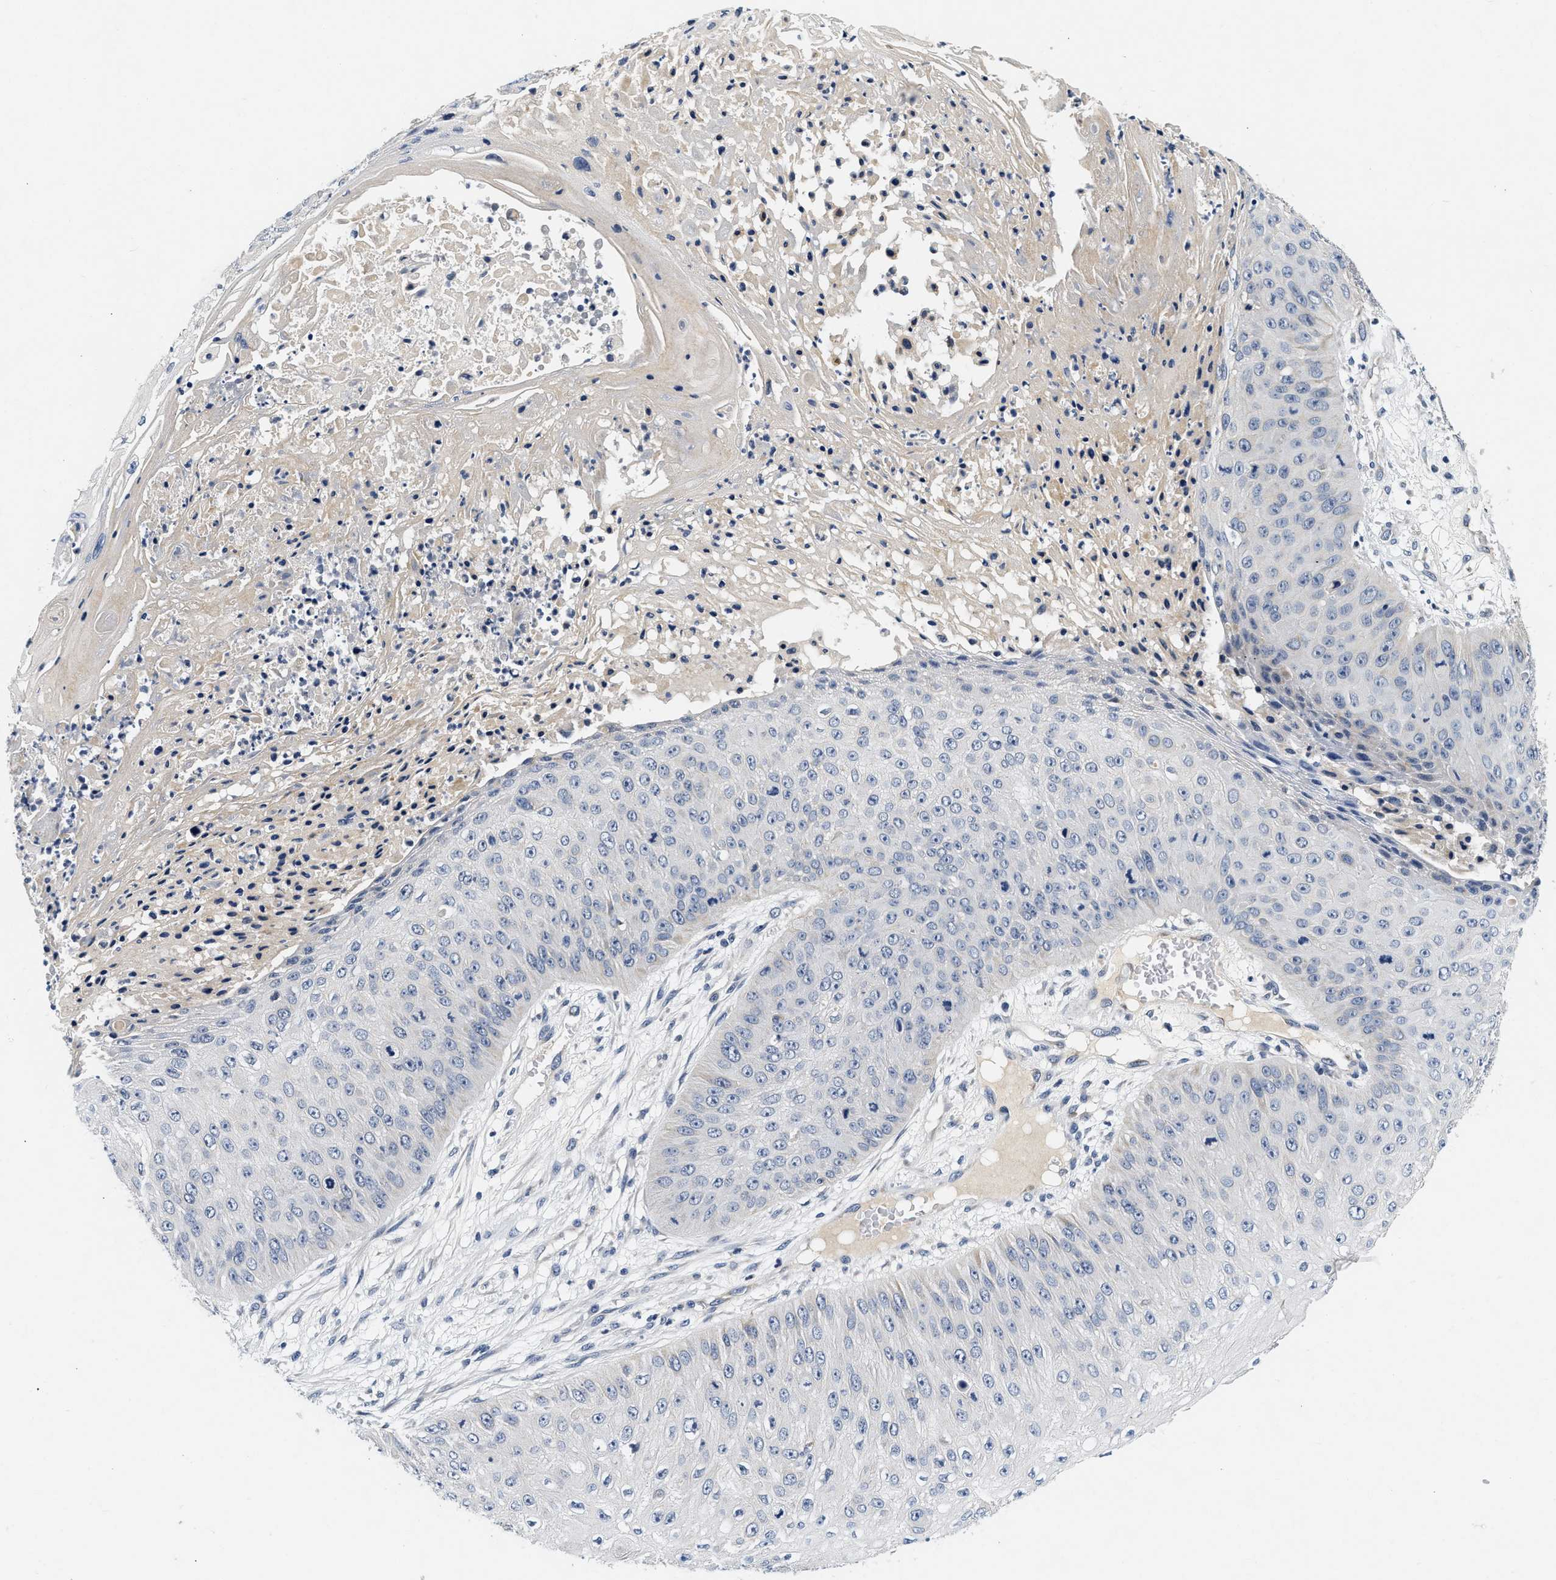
{"staining": {"intensity": "negative", "quantity": "none", "location": "none"}, "tissue": "skin cancer", "cell_type": "Tumor cells", "image_type": "cancer", "snomed": [{"axis": "morphology", "description": "Squamous cell carcinoma, NOS"}, {"axis": "topography", "description": "Skin"}], "caption": "IHC photomicrograph of skin squamous cell carcinoma stained for a protein (brown), which demonstrates no expression in tumor cells.", "gene": "PDP1", "patient": {"sex": "female", "age": 80}}